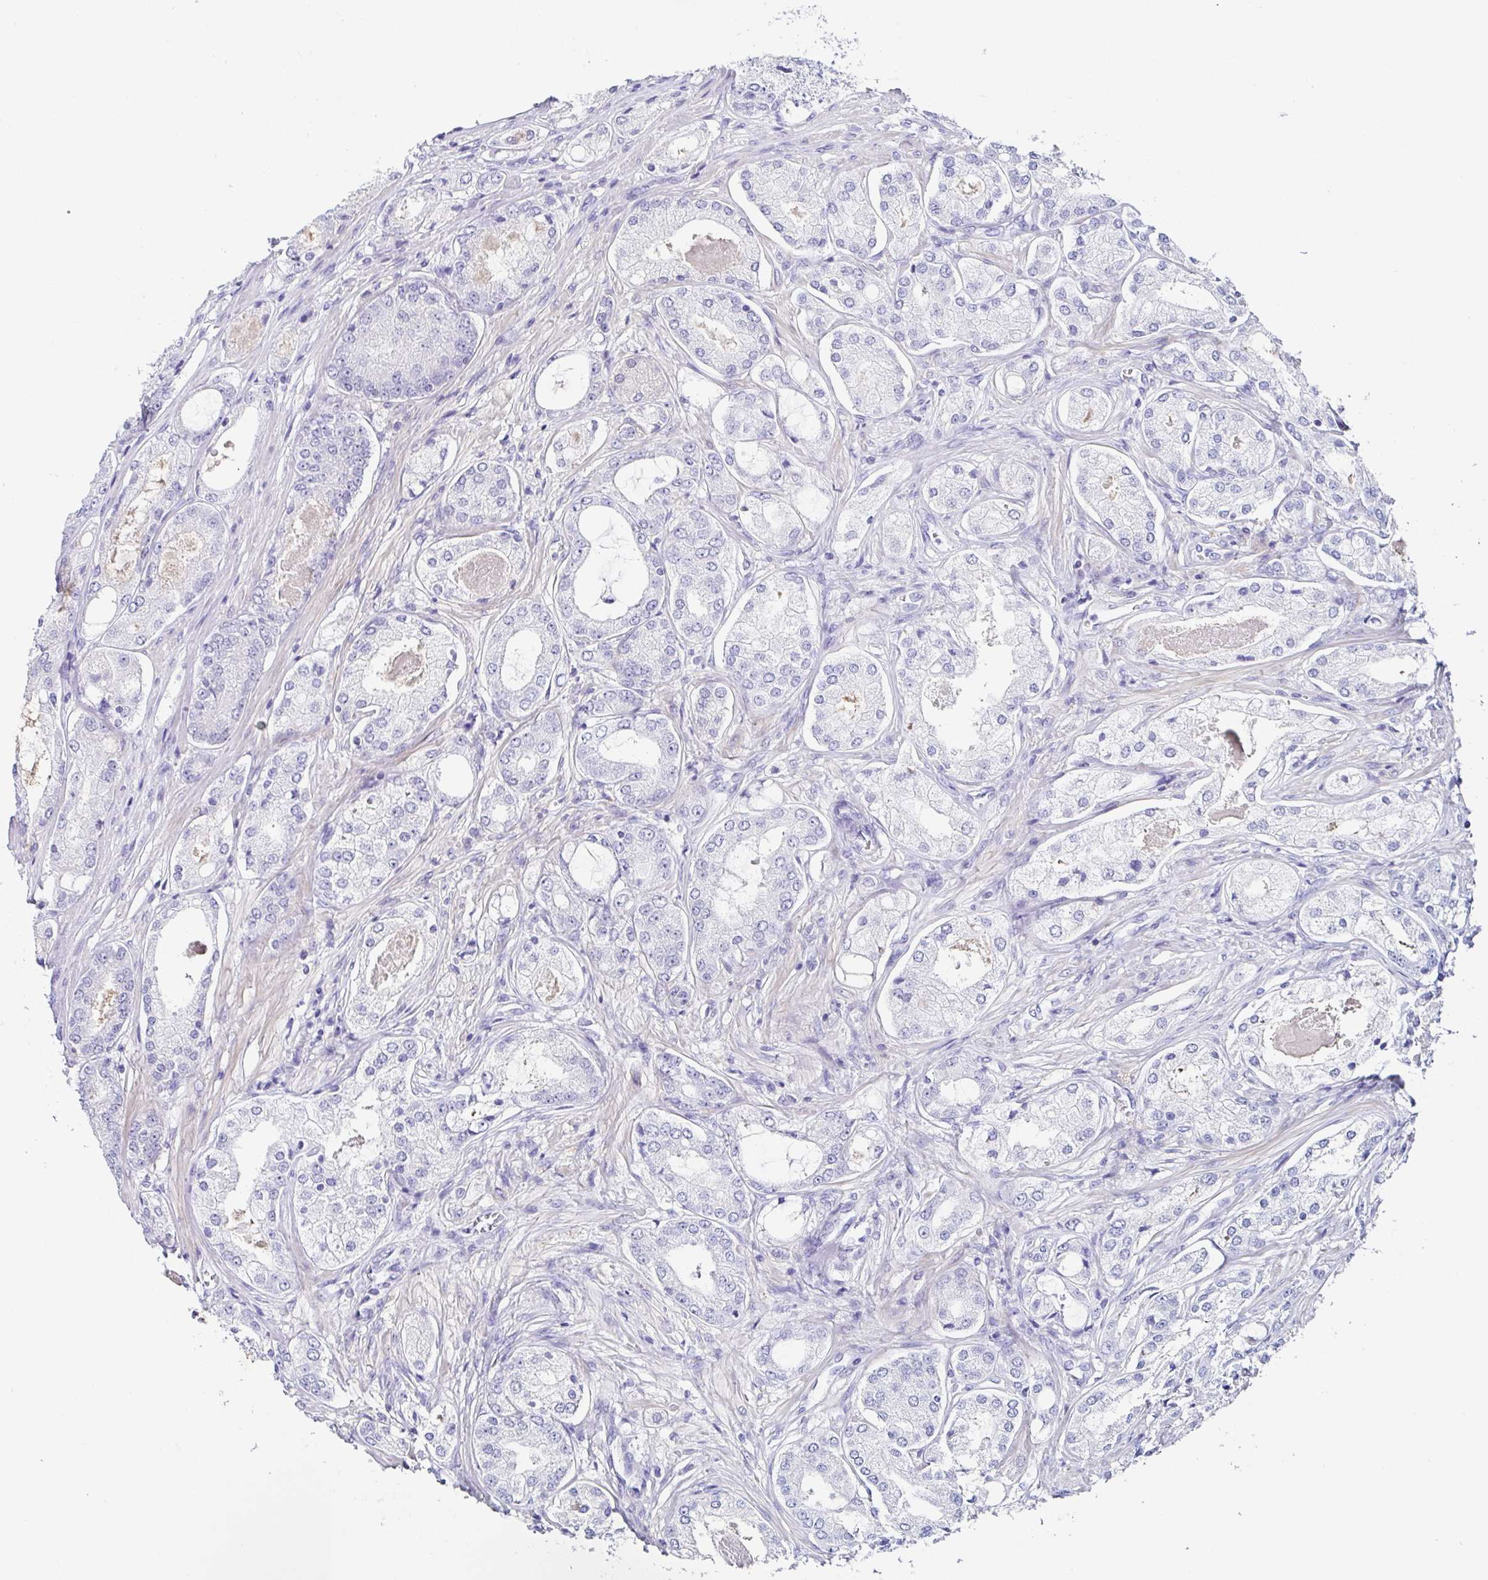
{"staining": {"intensity": "negative", "quantity": "none", "location": "none"}, "tissue": "prostate cancer", "cell_type": "Tumor cells", "image_type": "cancer", "snomed": [{"axis": "morphology", "description": "Adenocarcinoma, Low grade"}, {"axis": "topography", "description": "Prostate"}], "caption": "Tumor cells are negative for brown protein staining in prostate cancer (adenocarcinoma (low-grade)).", "gene": "UGT3A1", "patient": {"sex": "male", "age": 68}}